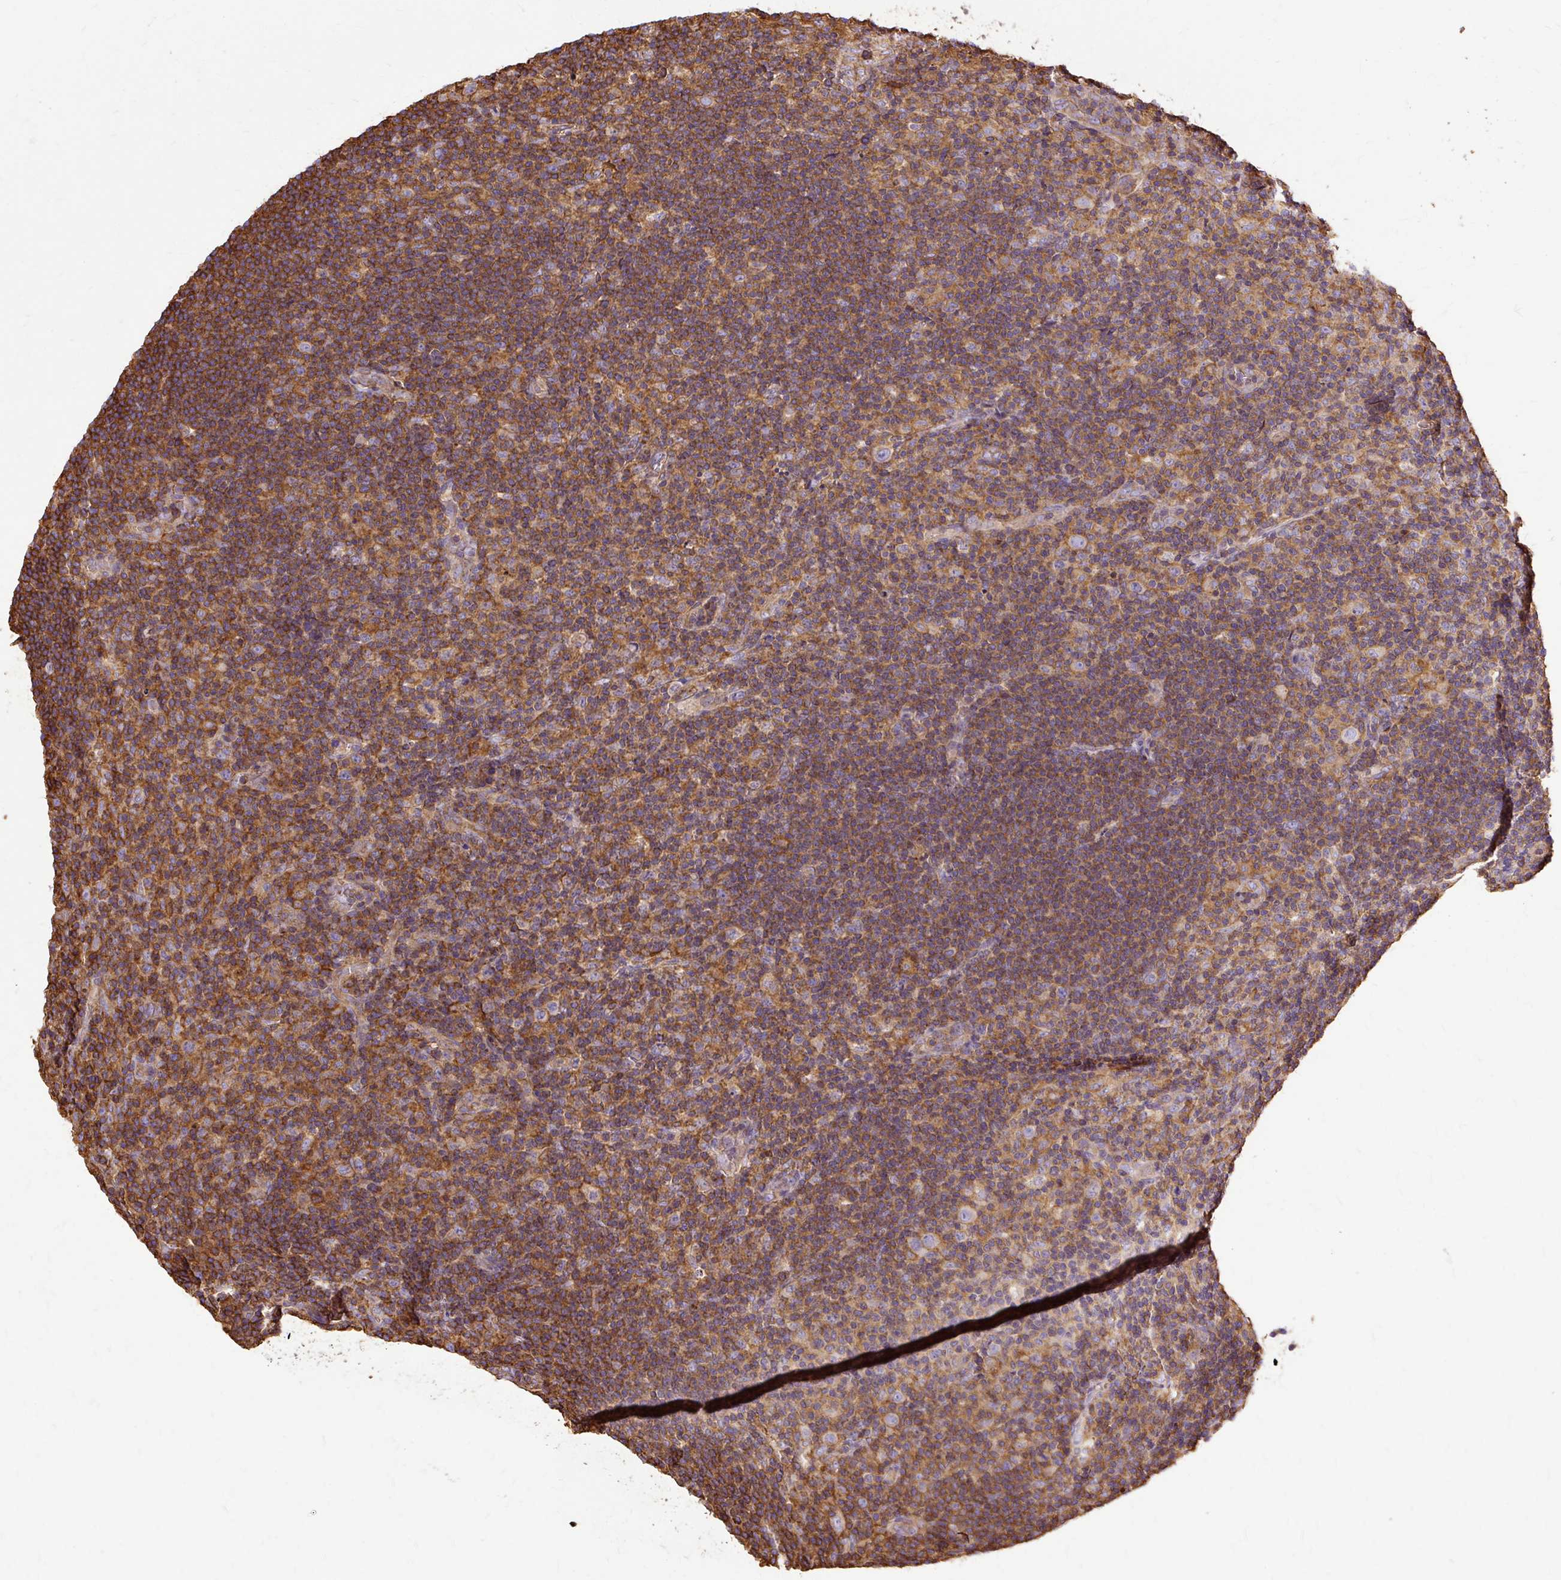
{"staining": {"intensity": "negative", "quantity": "none", "location": "none"}, "tissue": "lymphoma", "cell_type": "Tumor cells", "image_type": "cancer", "snomed": [{"axis": "morphology", "description": "Hodgkin's disease, NOS"}, {"axis": "topography", "description": "Lymph node"}], "caption": "Histopathology image shows no protein staining in tumor cells of lymphoma tissue. (DAB (3,3'-diaminobenzidine) immunohistochemistry (IHC) with hematoxylin counter stain).", "gene": "KLHL11", "patient": {"sex": "female", "age": 57}}